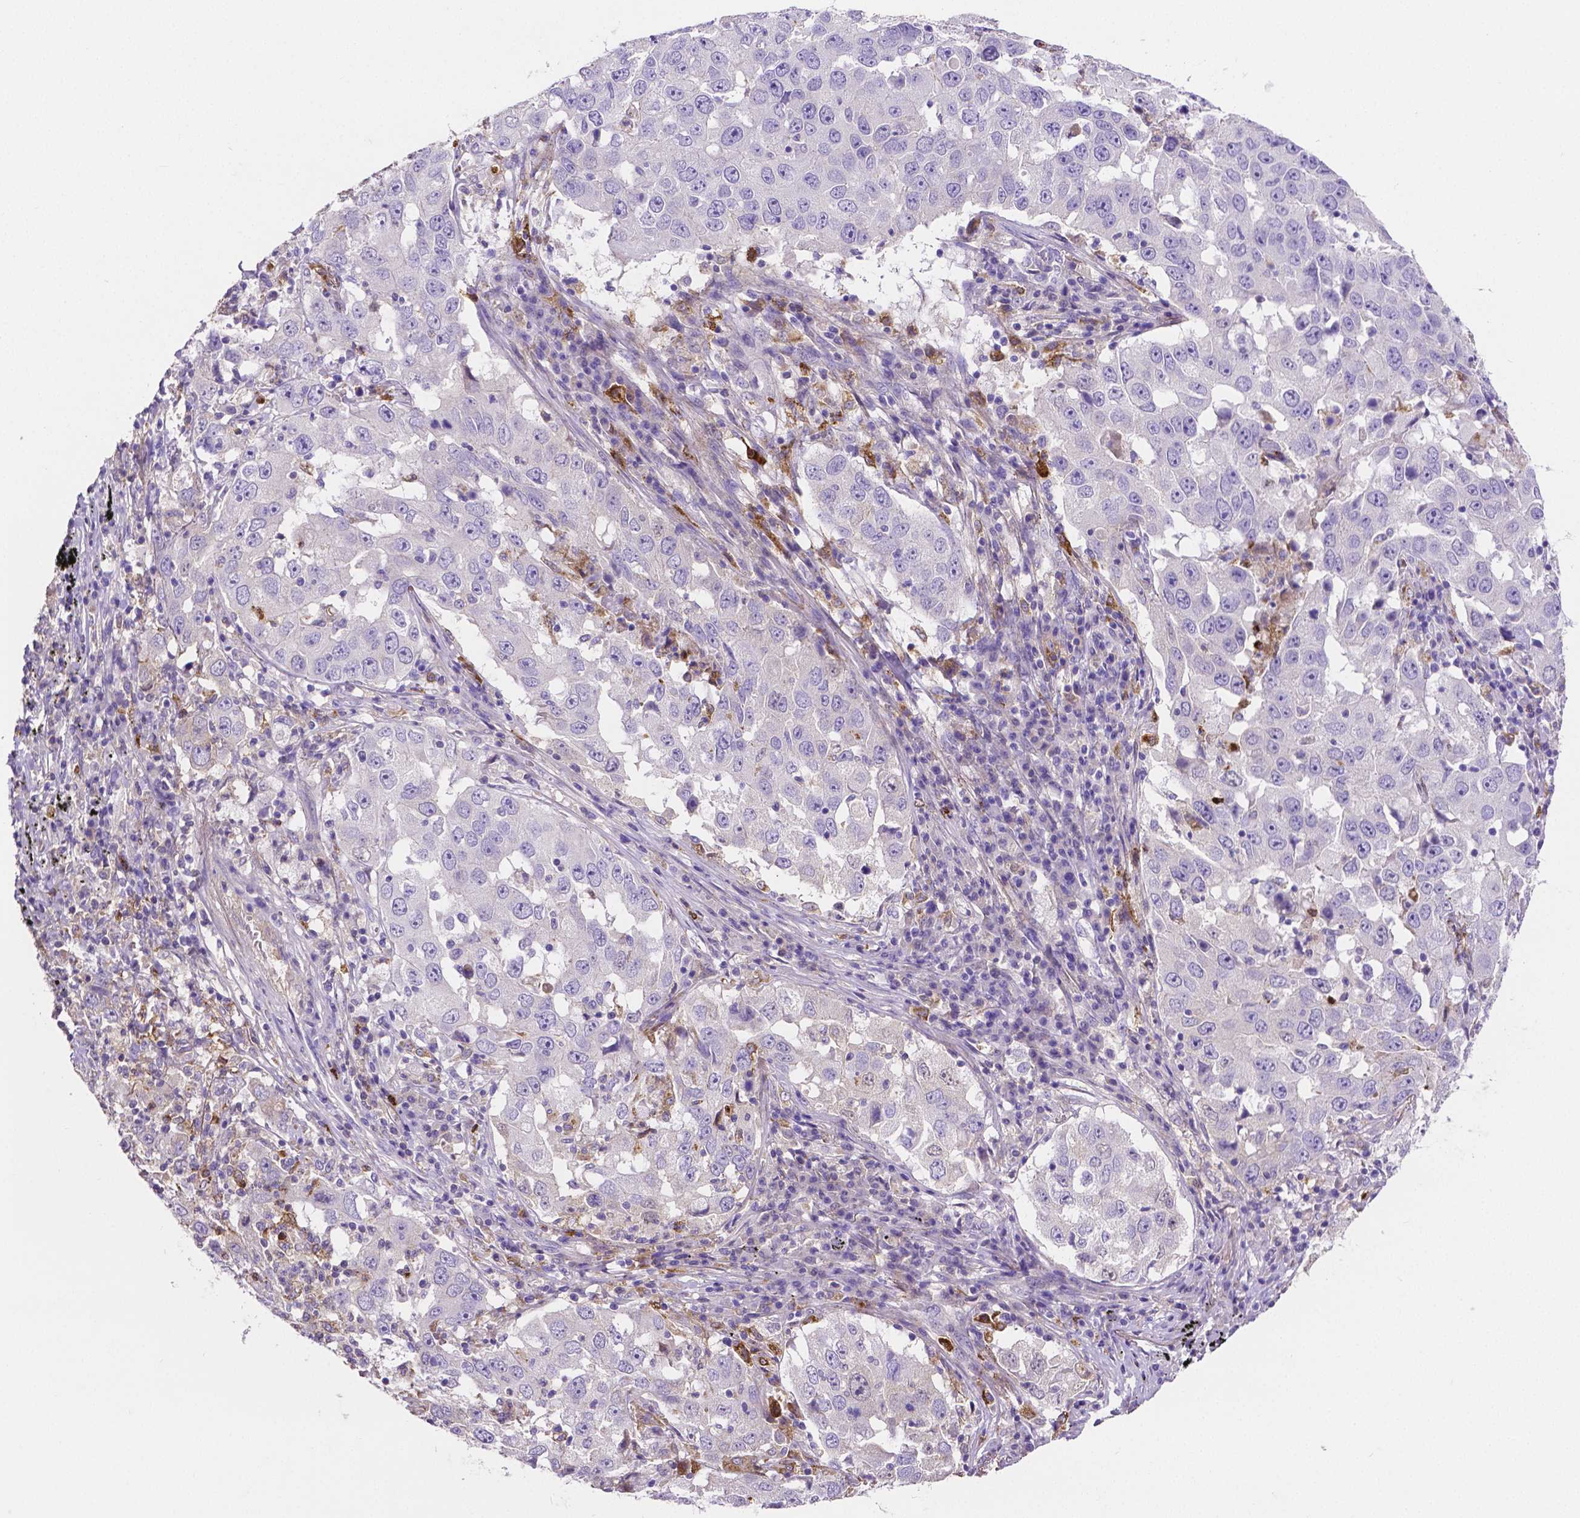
{"staining": {"intensity": "negative", "quantity": "none", "location": "none"}, "tissue": "lung cancer", "cell_type": "Tumor cells", "image_type": "cancer", "snomed": [{"axis": "morphology", "description": "Adenocarcinoma, NOS"}, {"axis": "topography", "description": "Lung"}], "caption": "An image of lung adenocarcinoma stained for a protein displays no brown staining in tumor cells. Nuclei are stained in blue.", "gene": "MMP9", "patient": {"sex": "male", "age": 73}}